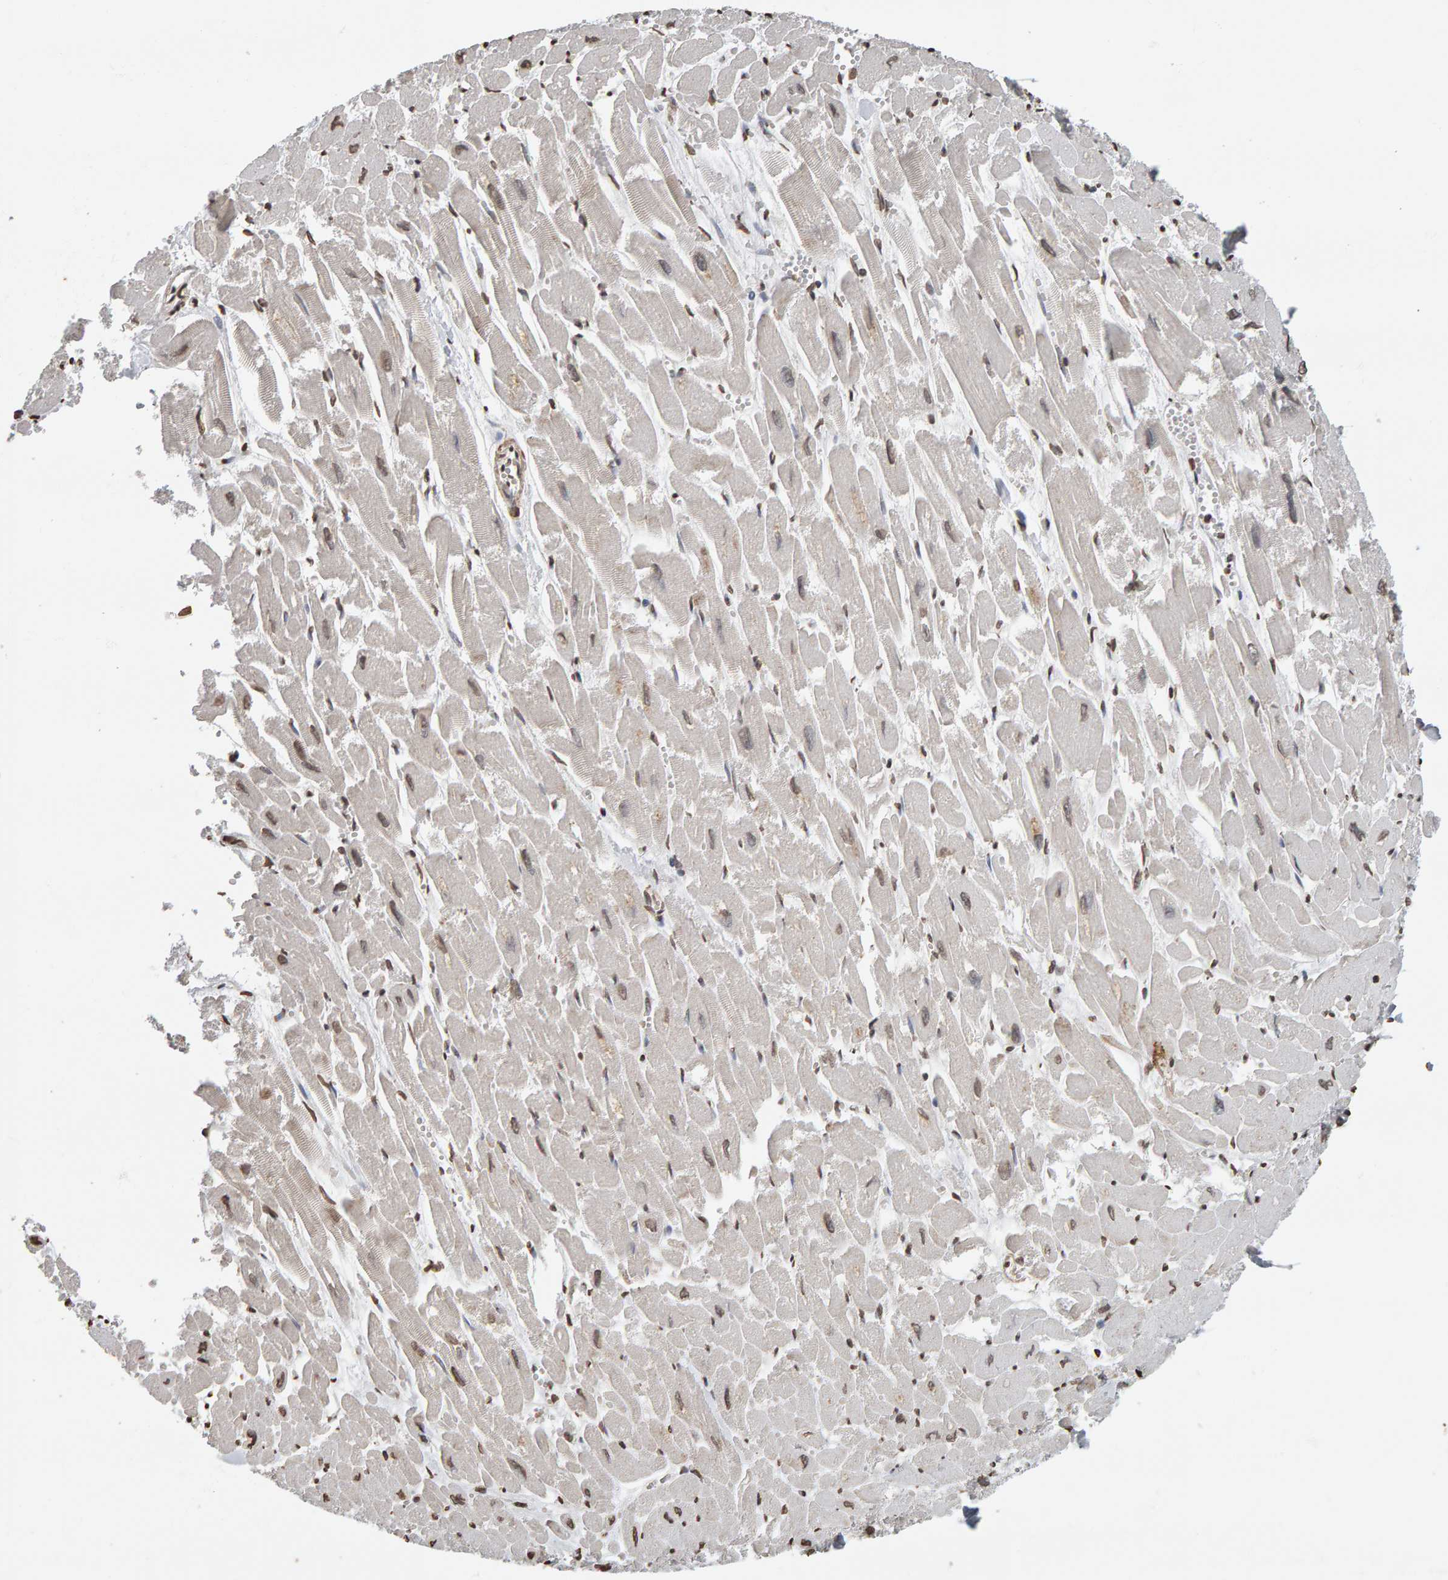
{"staining": {"intensity": "moderate", "quantity": "25%-75%", "location": "cytoplasmic/membranous,nuclear"}, "tissue": "heart muscle", "cell_type": "Cardiomyocytes", "image_type": "normal", "snomed": [{"axis": "morphology", "description": "Normal tissue, NOS"}, {"axis": "topography", "description": "Heart"}], "caption": "Protein staining by immunohistochemistry (IHC) shows moderate cytoplasmic/membranous,nuclear staining in approximately 25%-75% of cardiomyocytes in normal heart muscle.", "gene": "AFF4", "patient": {"sex": "male", "age": 54}}